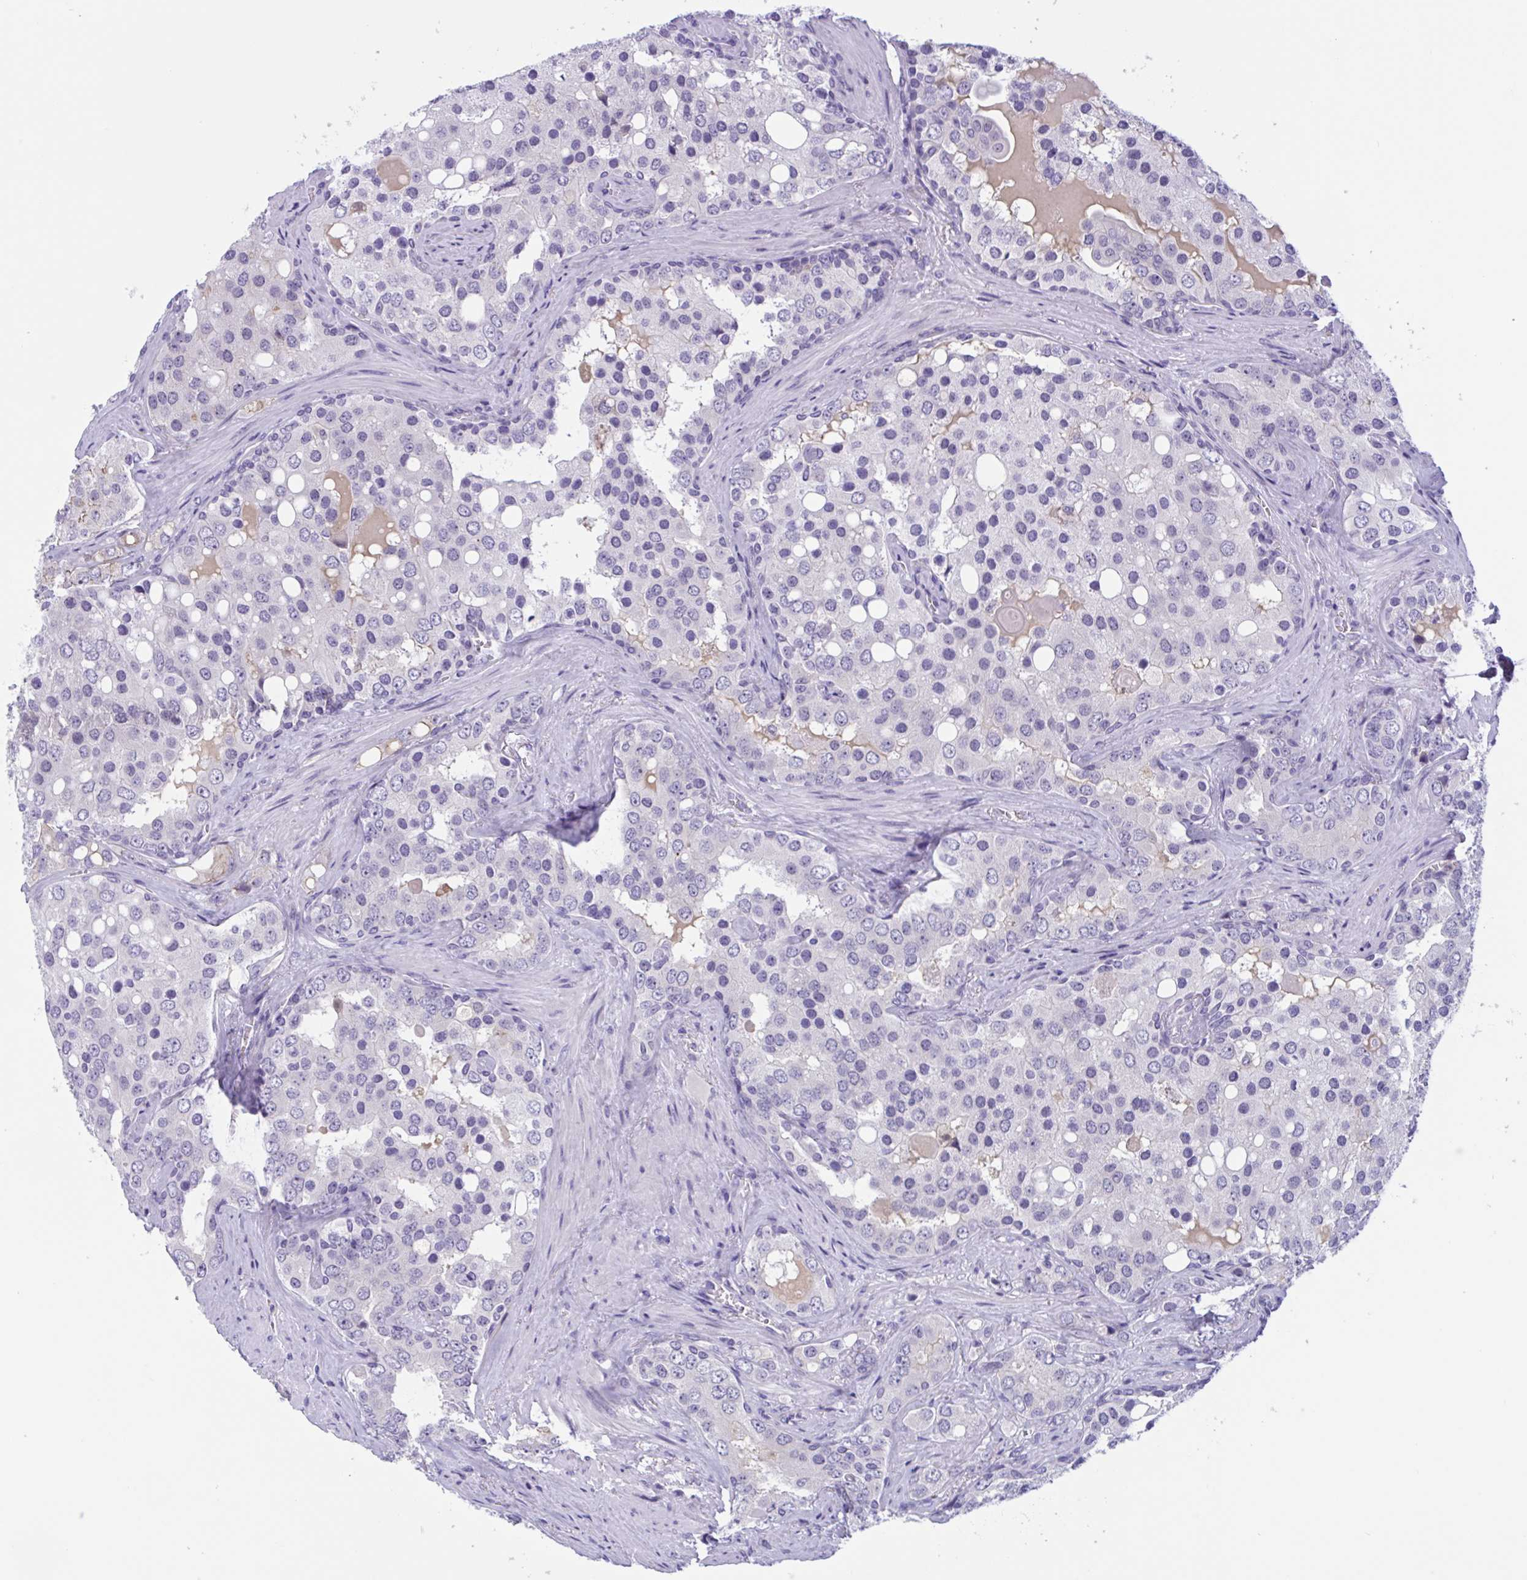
{"staining": {"intensity": "negative", "quantity": "none", "location": "none"}, "tissue": "prostate cancer", "cell_type": "Tumor cells", "image_type": "cancer", "snomed": [{"axis": "morphology", "description": "Adenocarcinoma, High grade"}, {"axis": "topography", "description": "Prostate"}], "caption": "Protein analysis of prostate cancer displays no significant staining in tumor cells.", "gene": "WNT9B", "patient": {"sex": "male", "age": 67}}